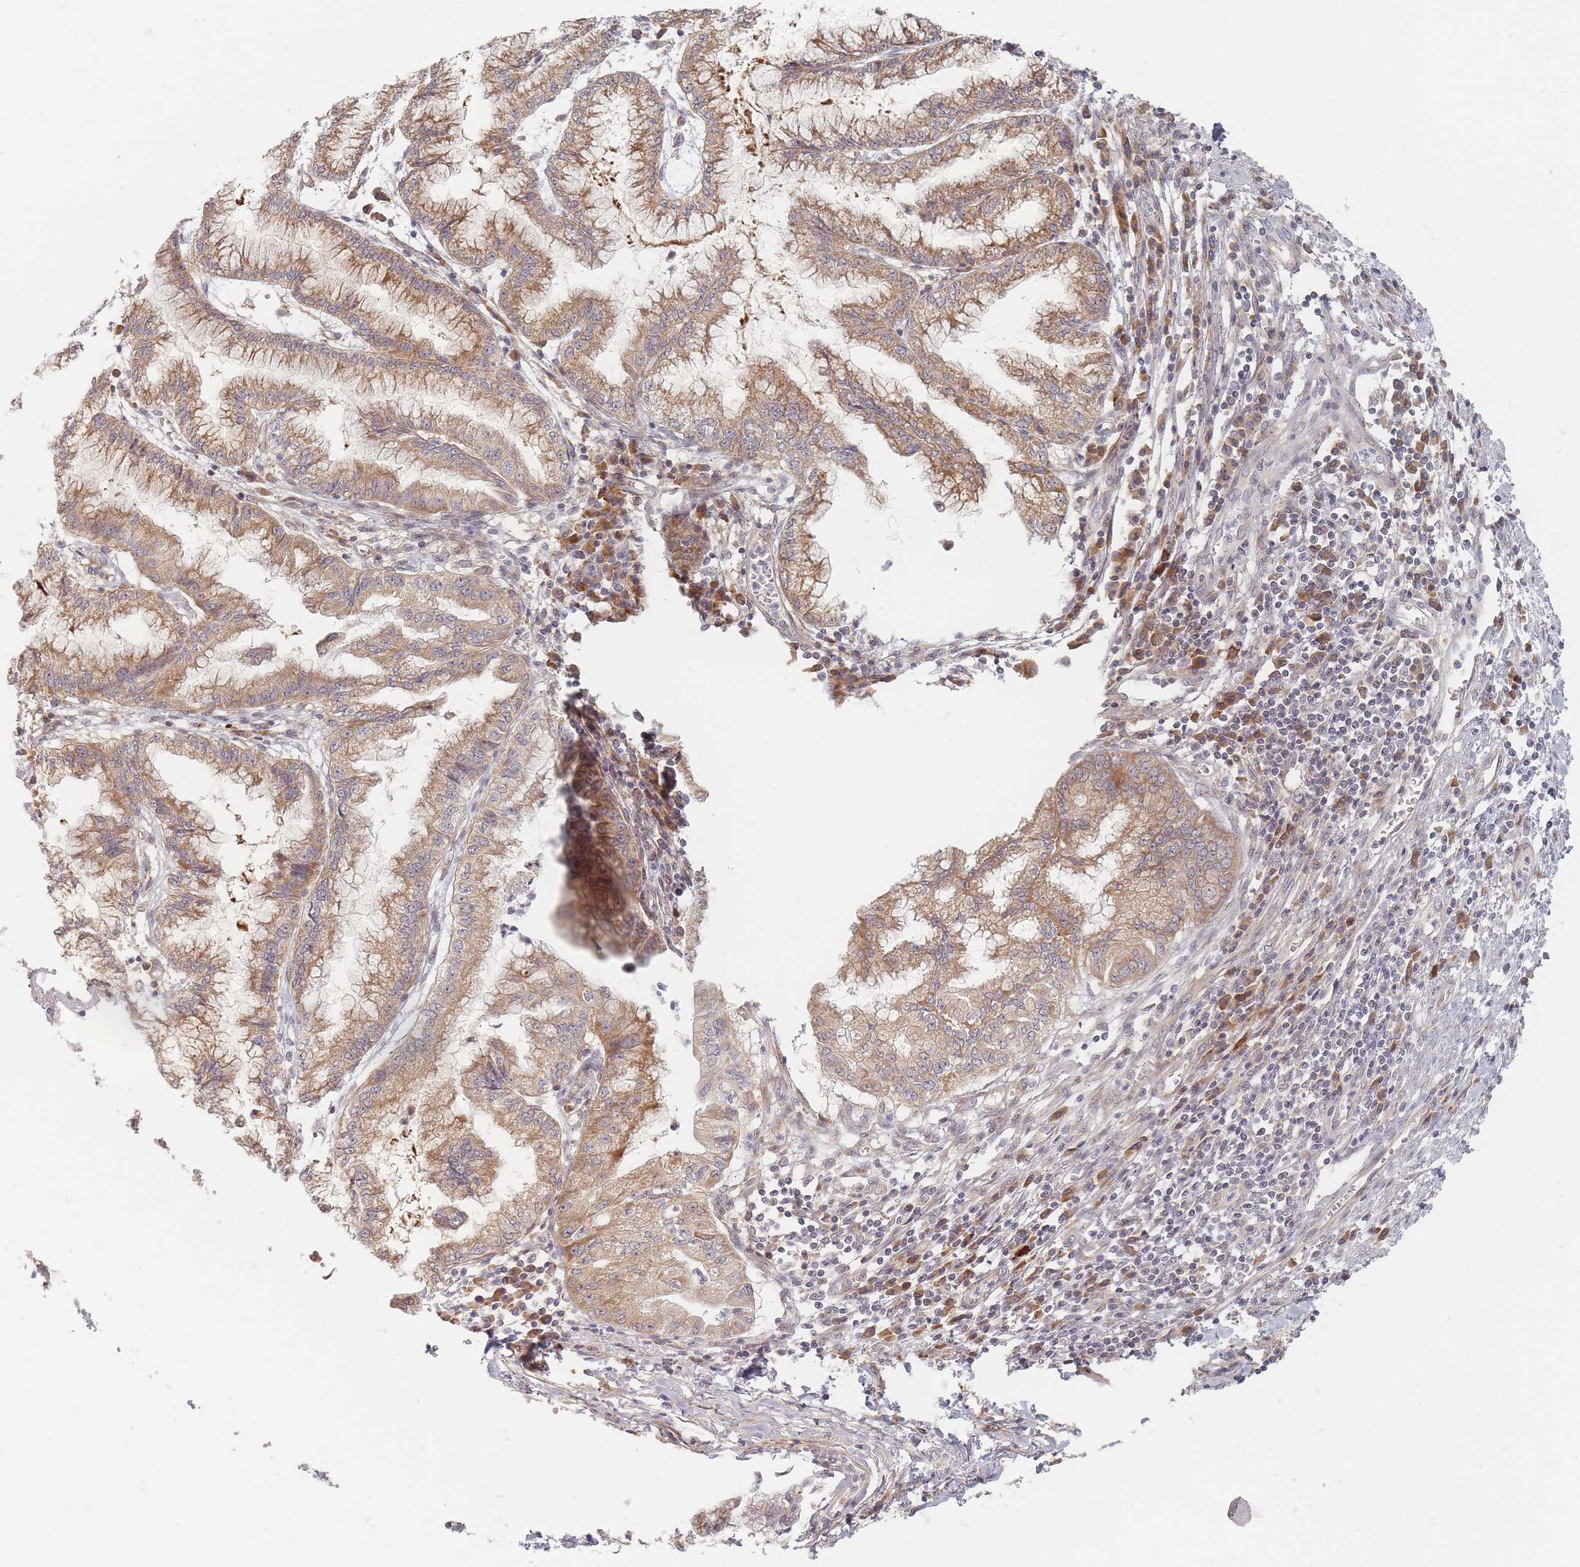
{"staining": {"intensity": "moderate", "quantity": ">75%", "location": "cytoplasmic/membranous"}, "tissue": "pancreatic cancer", "cell_type": "Tumor cells", "image_type": "cancer", "snomed": [{"axis": "morphology", "description": "Adenocarcinoma, NOS"}, {"axis": "topography", "description": "Pancreas"}], "caption": "Human adenocarcinoma (pancreatic) stained with a protein marker displays moderate staining in tumor cells.", "gene": "ZKSCAN7", "patient": {"sex": "male", "age": 73}}